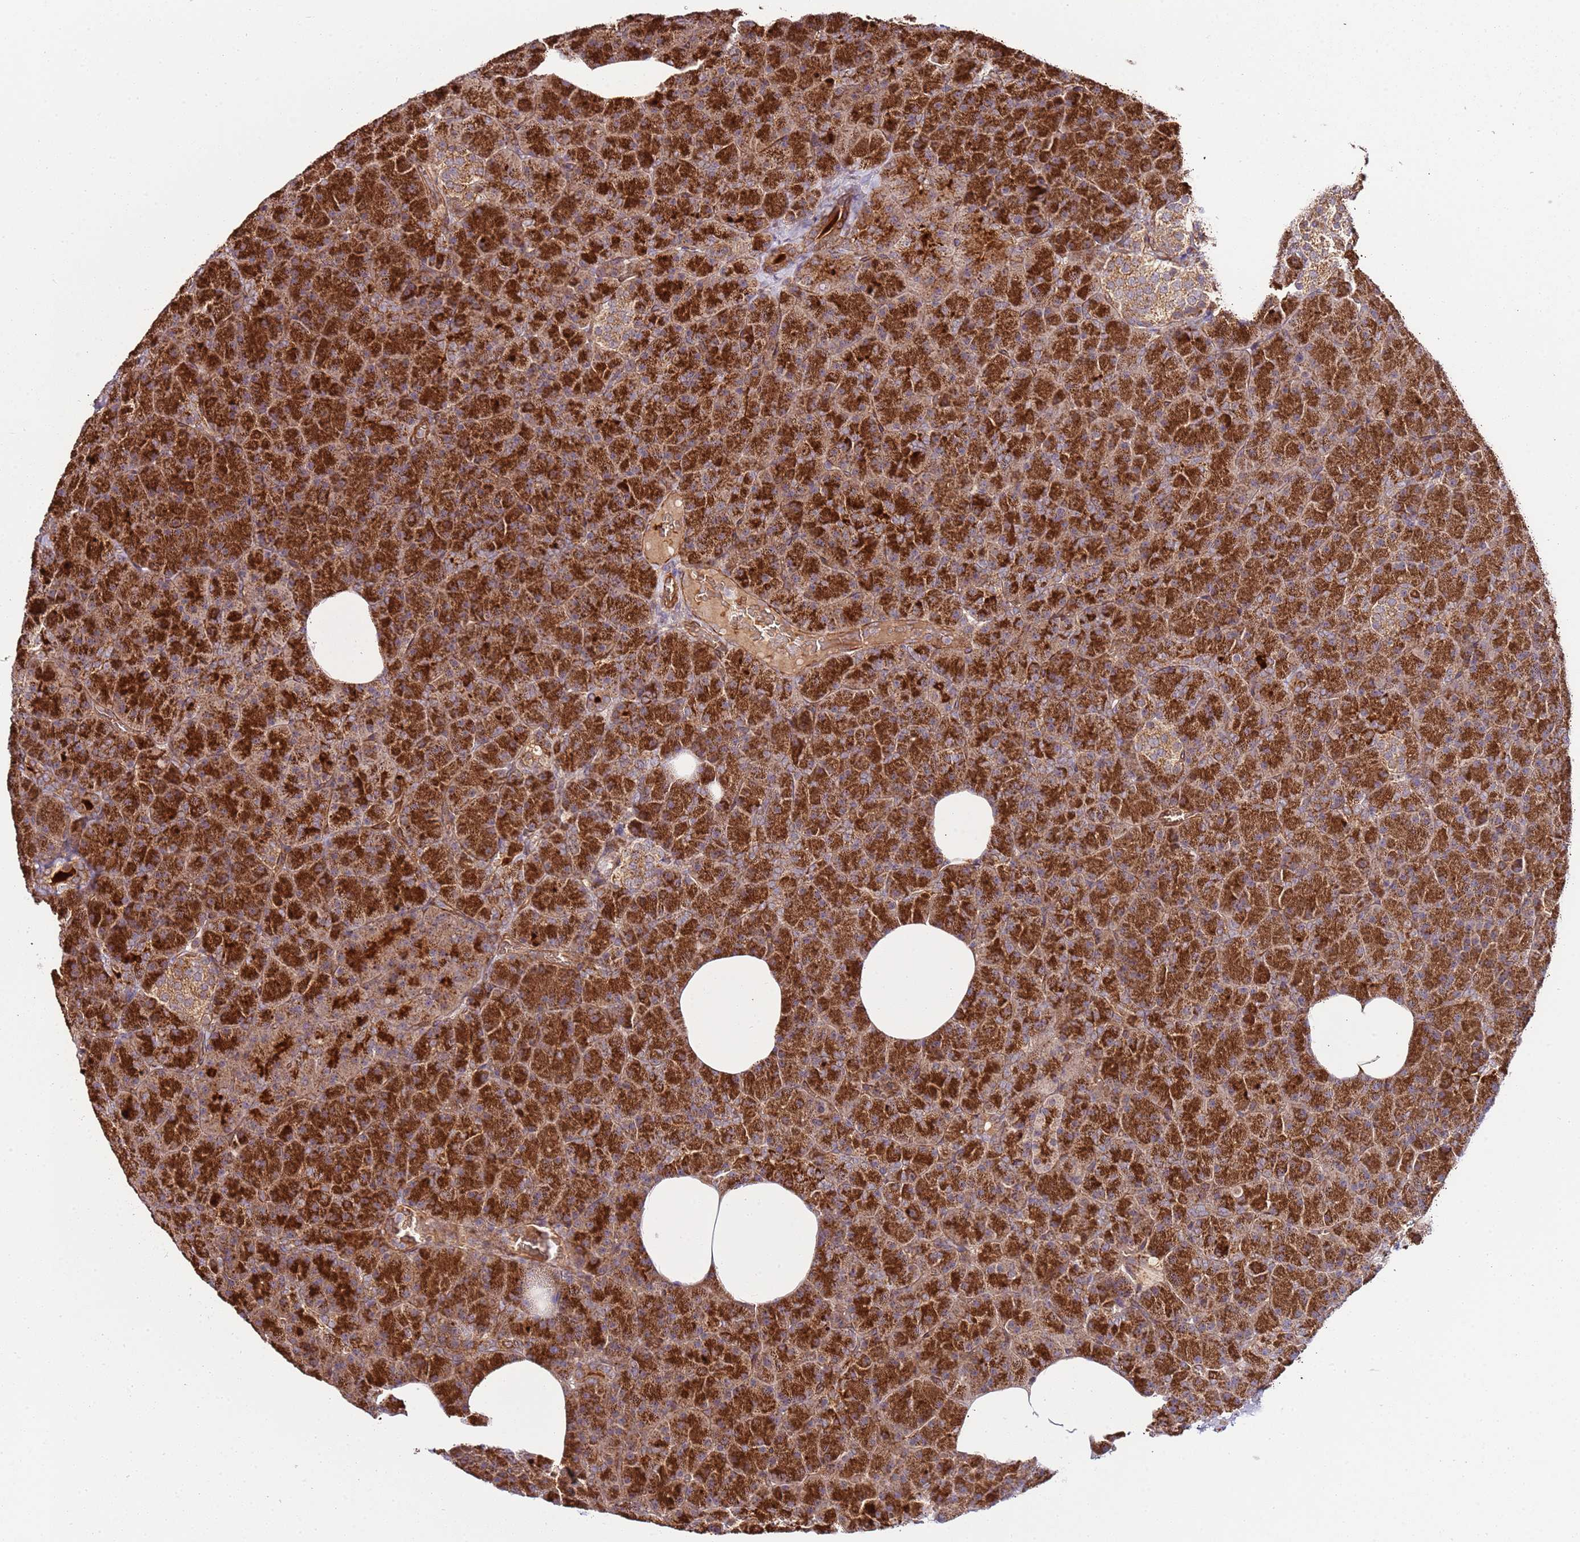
{"staining": {"intensity": "strong", "quantity": ">75%", "location": "cytoplasmic/membranous"}, "tissue": "pancreas", "cell_type": "Exocrine glandular cells", "image_type": "normal", "snomed": [{"axis": "morphology", "description": "Normal tissue, NOS"}, {"axis": "morphology", "description": "Carcinoid, malignant, NOS"}, {"axis": "topography", "description": "Pancreas"}], "caption": "Normal pancreas displays strong cytoplasmic/membranous staining in approximately >75% of exocrine glandular cells Using DAB (brown) and hematoxylin (blue) stains, captured at high magnification using brightfield microscopy..", "gene": "TM2D2", "patient": {"sex": "female", "age": 35}}